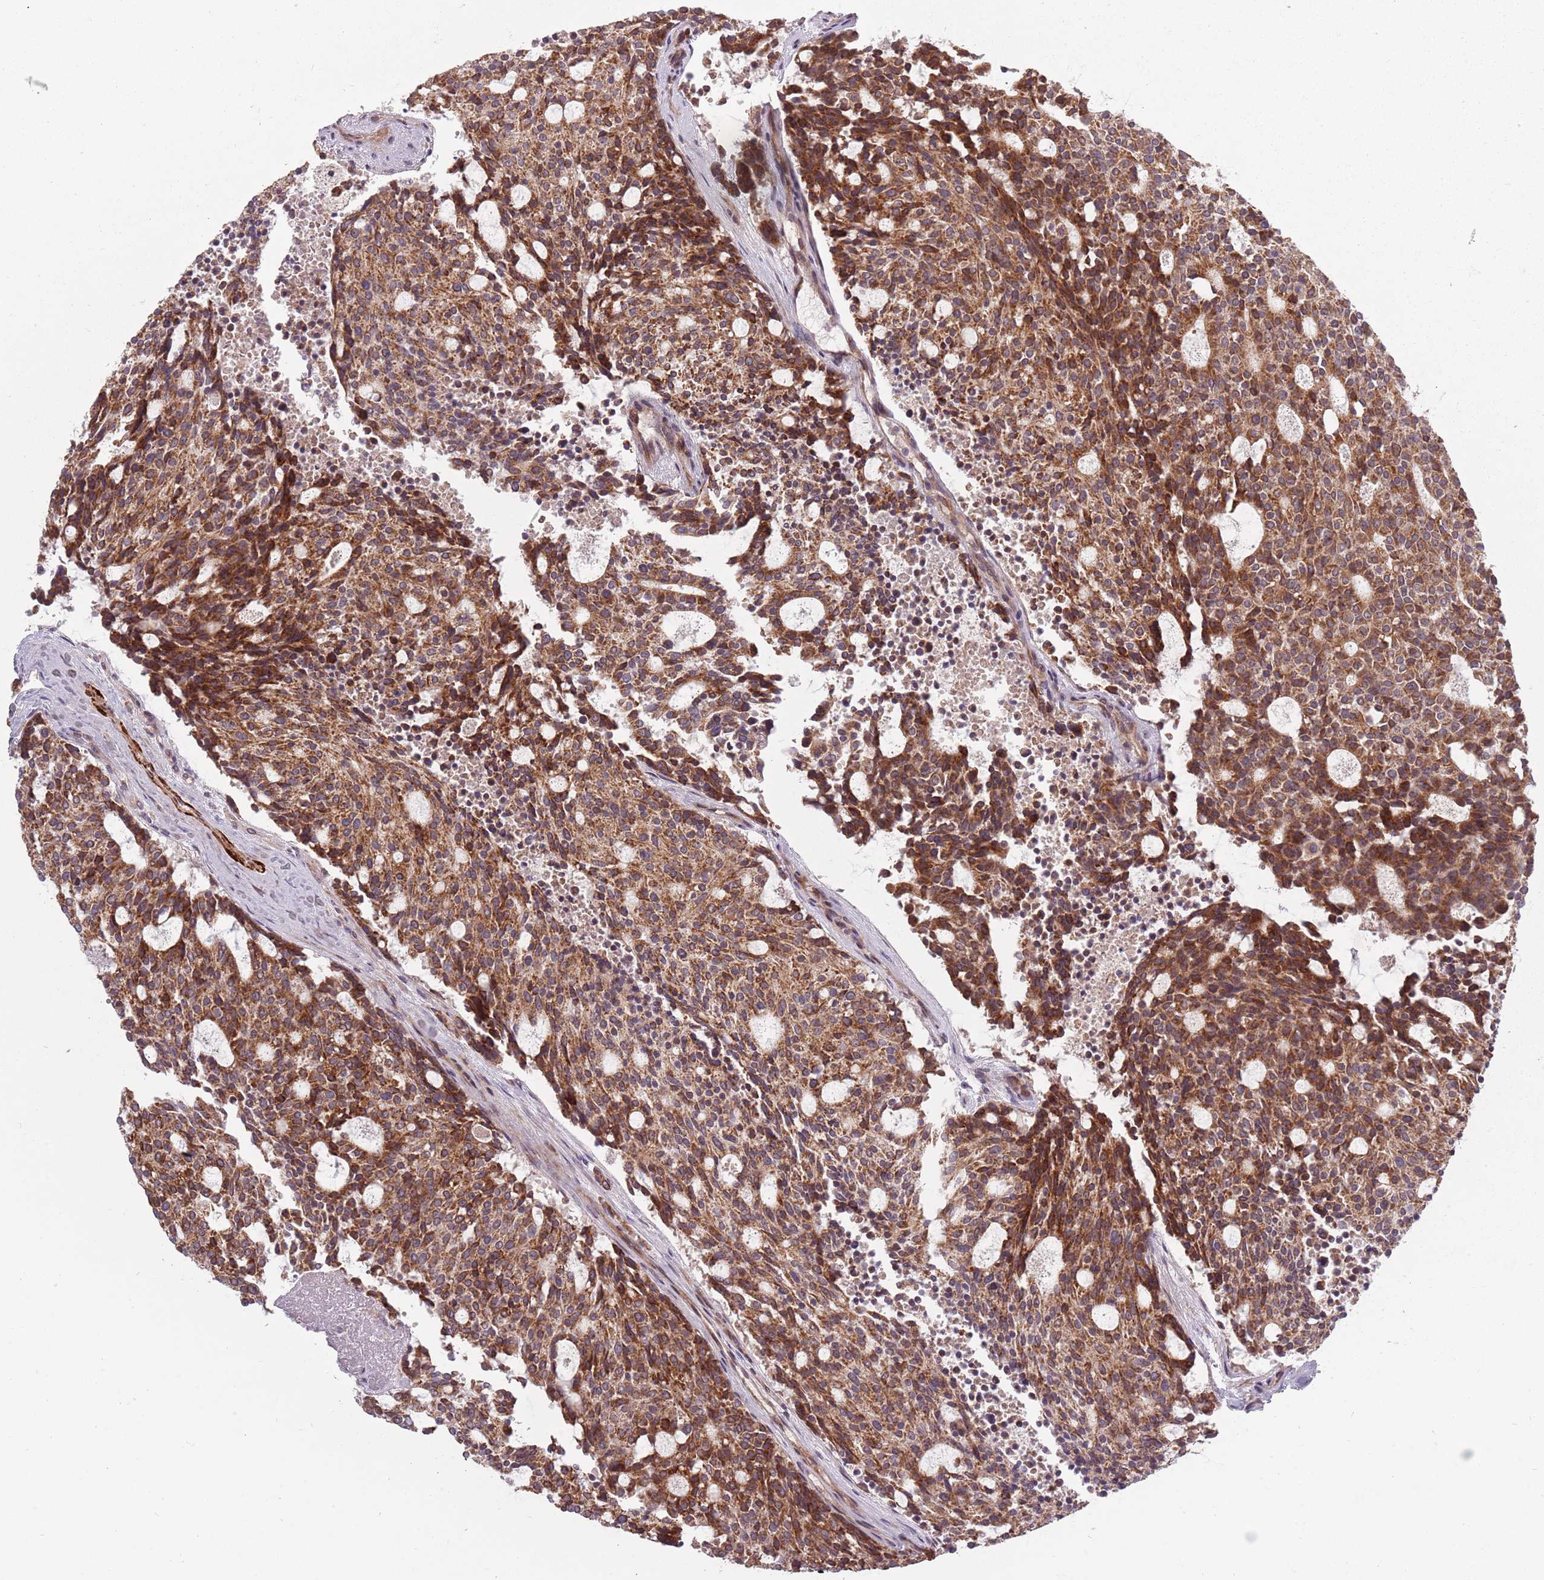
{"staining": {"intensity": "moderate", "quantity": ">75%", "location": "cytoplasmic/membranous"}, "tissue": "carcinoid", "cell_type": "Tumor cells", "image_type": "cancer", "snomed": [{"axis": "morphology", "description": "Carcinoid, malignant, NOS"}, {"axis": "topography", "description": "Pancreas"}], "caption": "Carcinoid stained for a protein (brown) displays moderate cytoplasmic/membranous positive expression in about >75% of tumor cells.", "gene": "PLD6", "patient": {"sex": "female", "age": 54}}